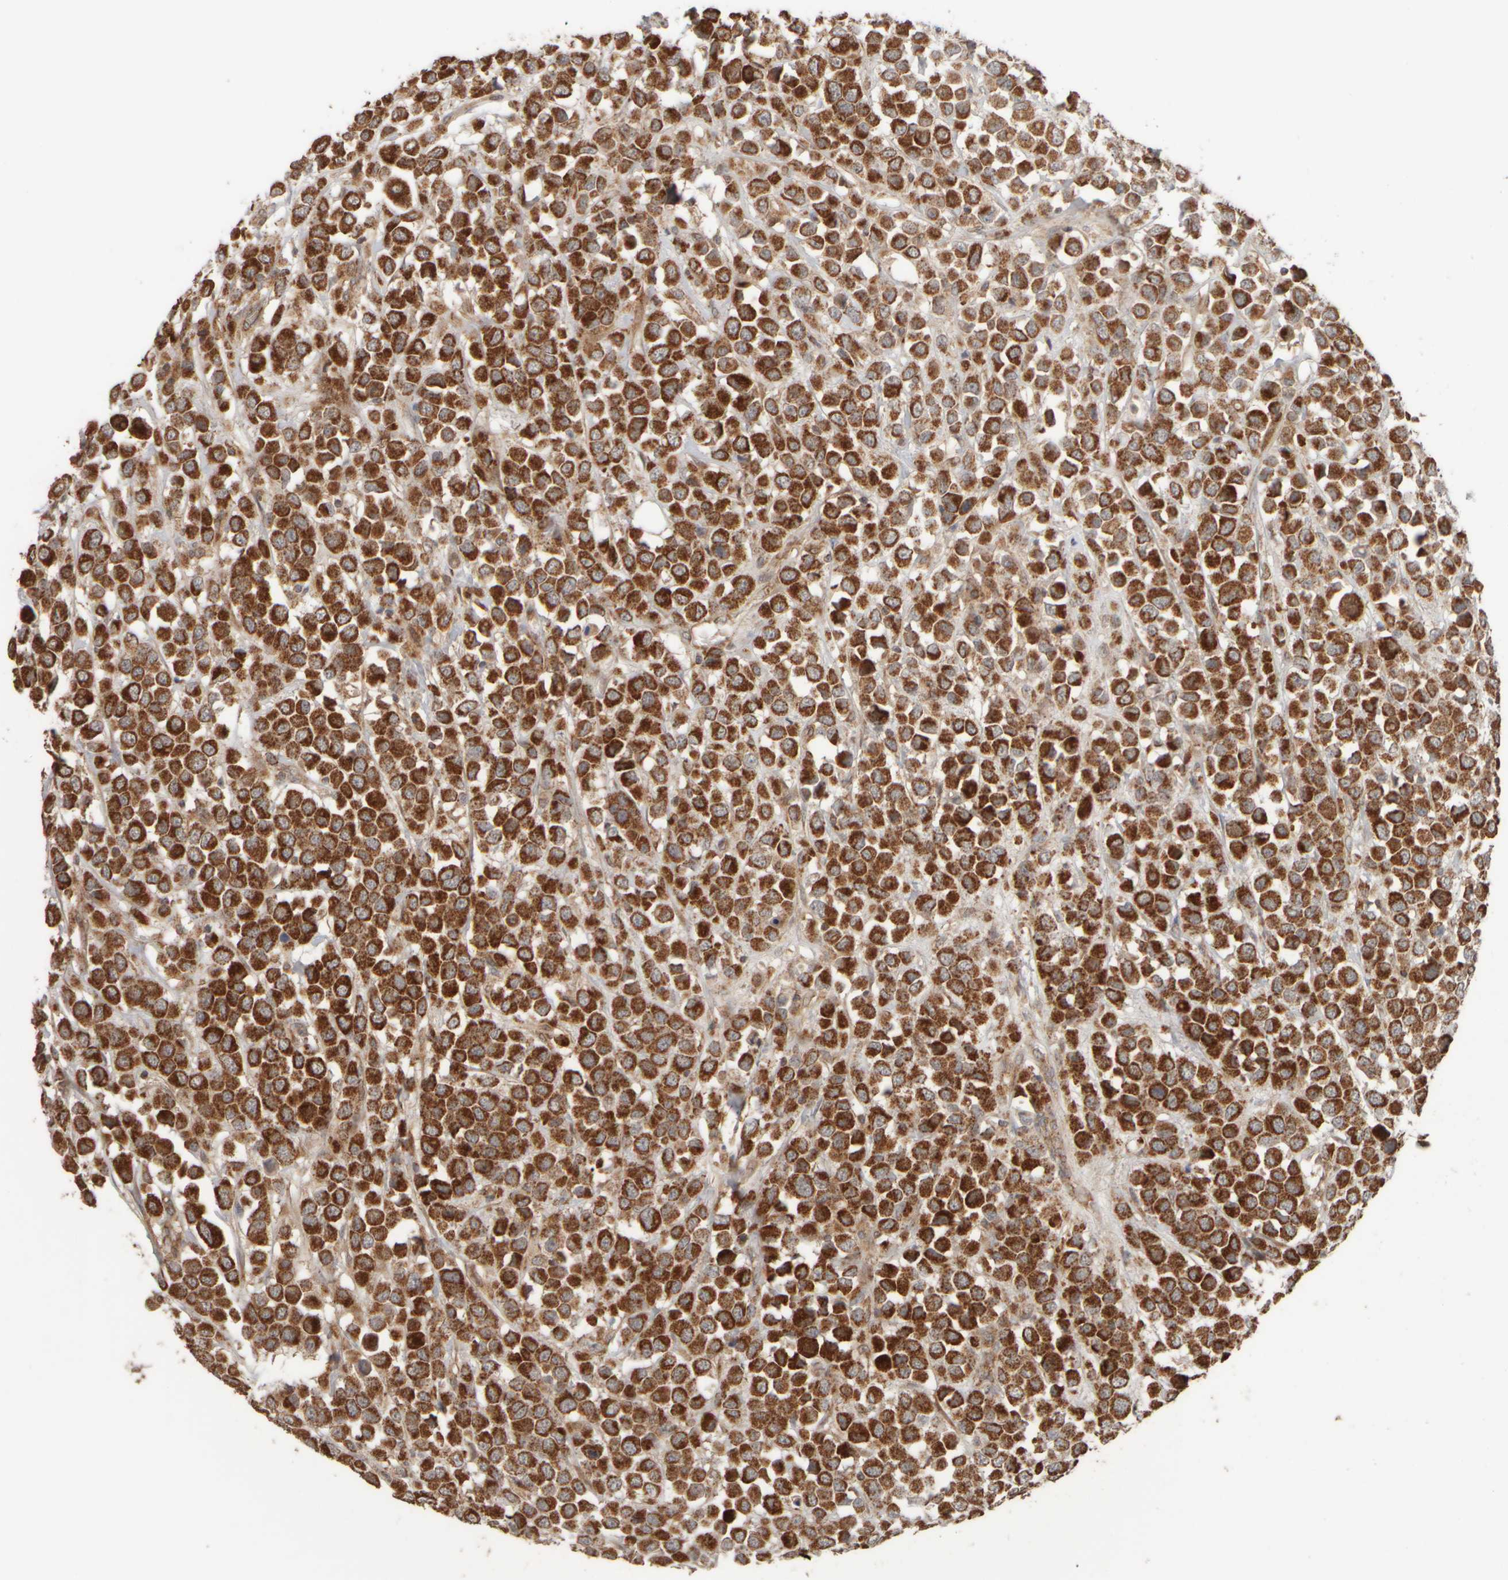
{"staining": {"intensity": "strong", "quantity": ">75%", "location": "cytoplasmic/membranous"}, "tissue": "breast cancer", "cell_type": "Tumor cells", "image_type": "cancer", "snomed": [{"axis": "morphology", "description": "Duct carcinoma"}, {"axis": "topography", "description": "Breast"}], "caption": "An immunohistochemistry (IHC) photomicrograph of tumor tissue is shown. Protein staining in brown shows strong cytoplasmic/membranous positivity in breast intraductal carcinoma within tumor cells.", "gene": "EIF2B3", "patient": {"sex": "female", "age": 61}}